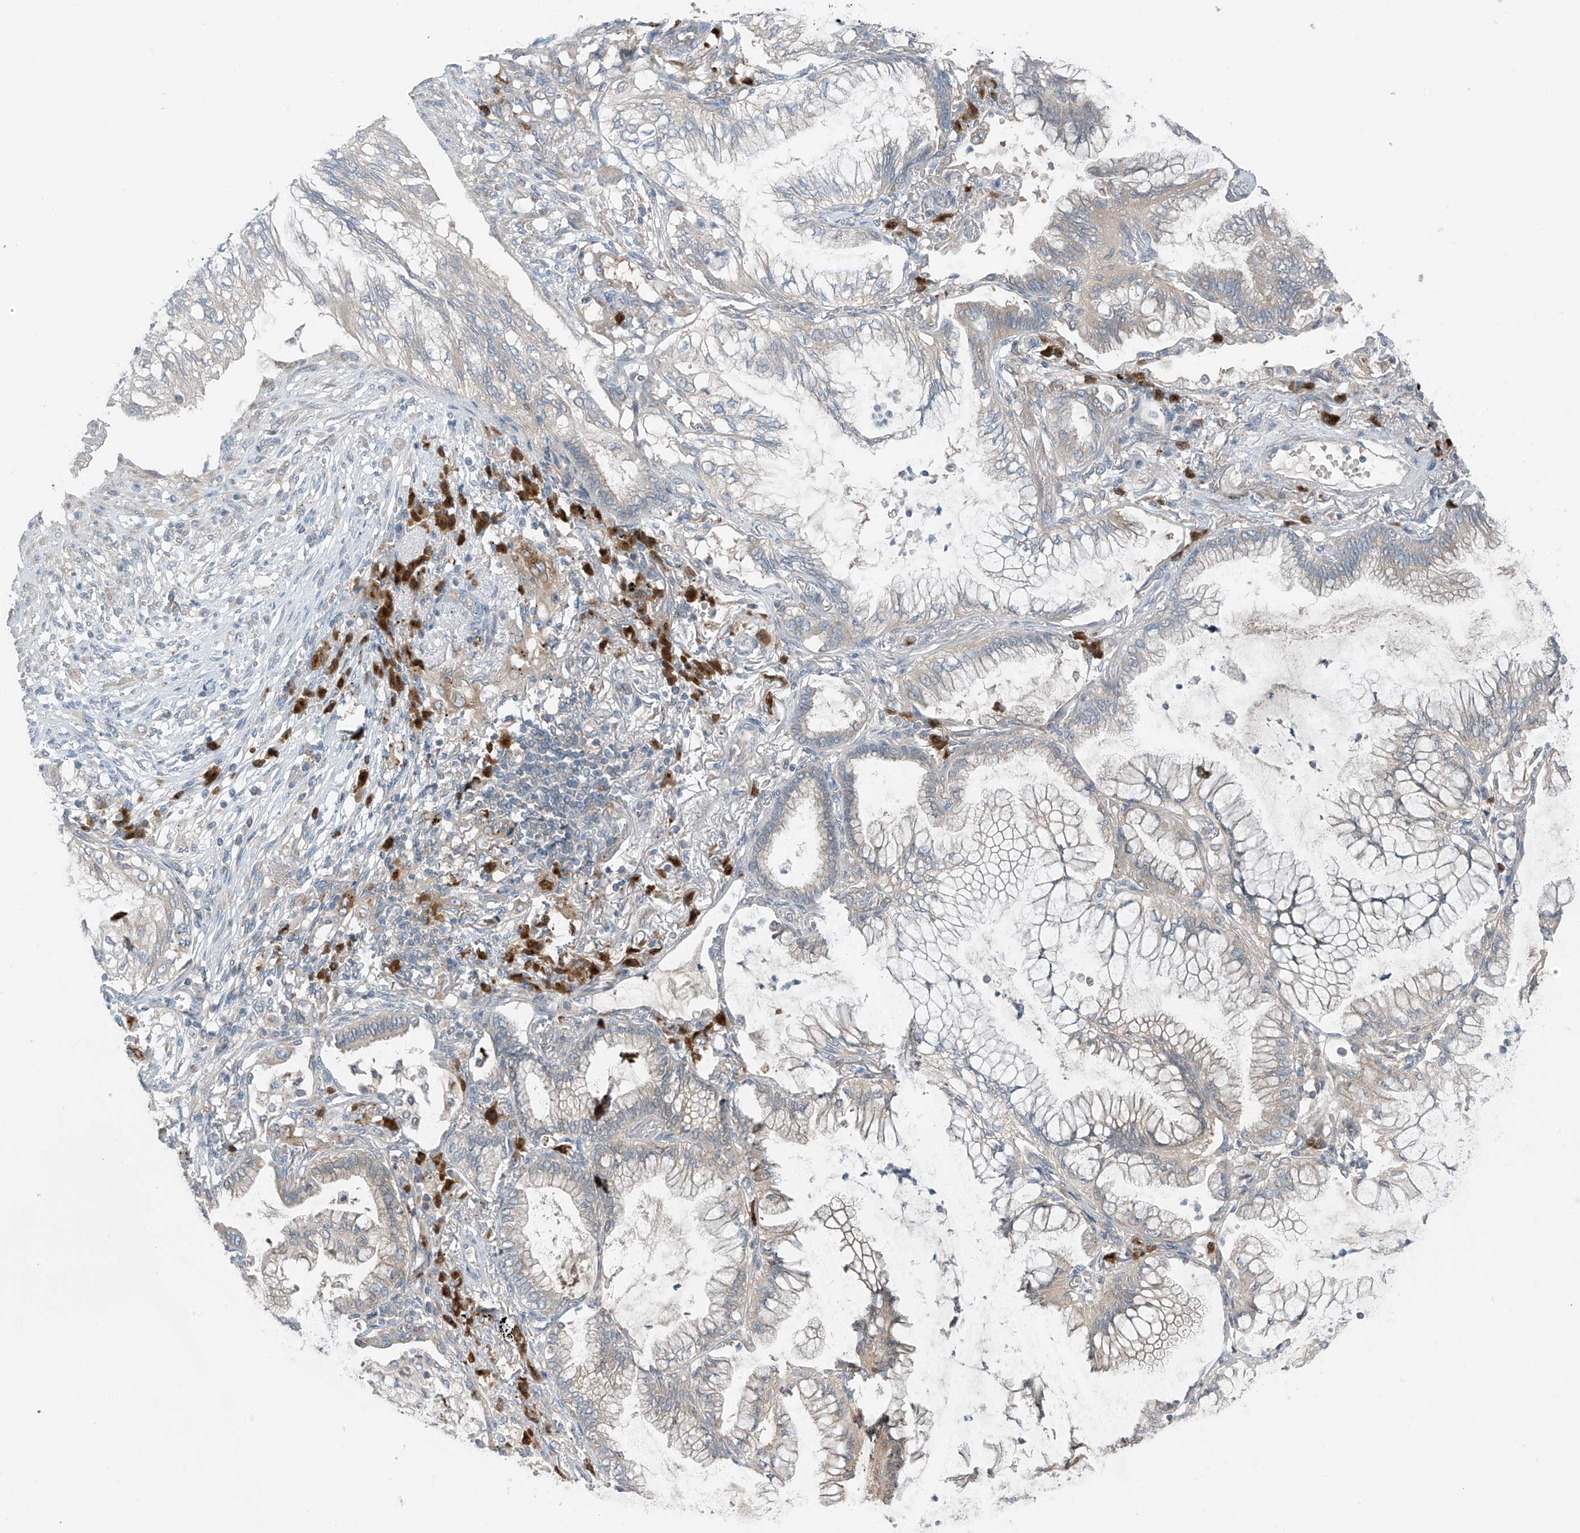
{"staining": {"intensity": "negative", "quantity": "none", "location": "none"}, "tissue": "lung cancer", "cell_type": "Tumor cells", "image_type": "cancer", "snomed": [{"axis": "morphology", "description": "Adenocarcinoma, NOS"}, {"axis": "topography", "description": "Lung"}], "caption": "Immunohistochemical staining of human adenocarcinoma (lung) exhibits no significant positivity in tumor cells.", "gene": "SLC12A6", "patient": {"sex": "female", "age": 70}}